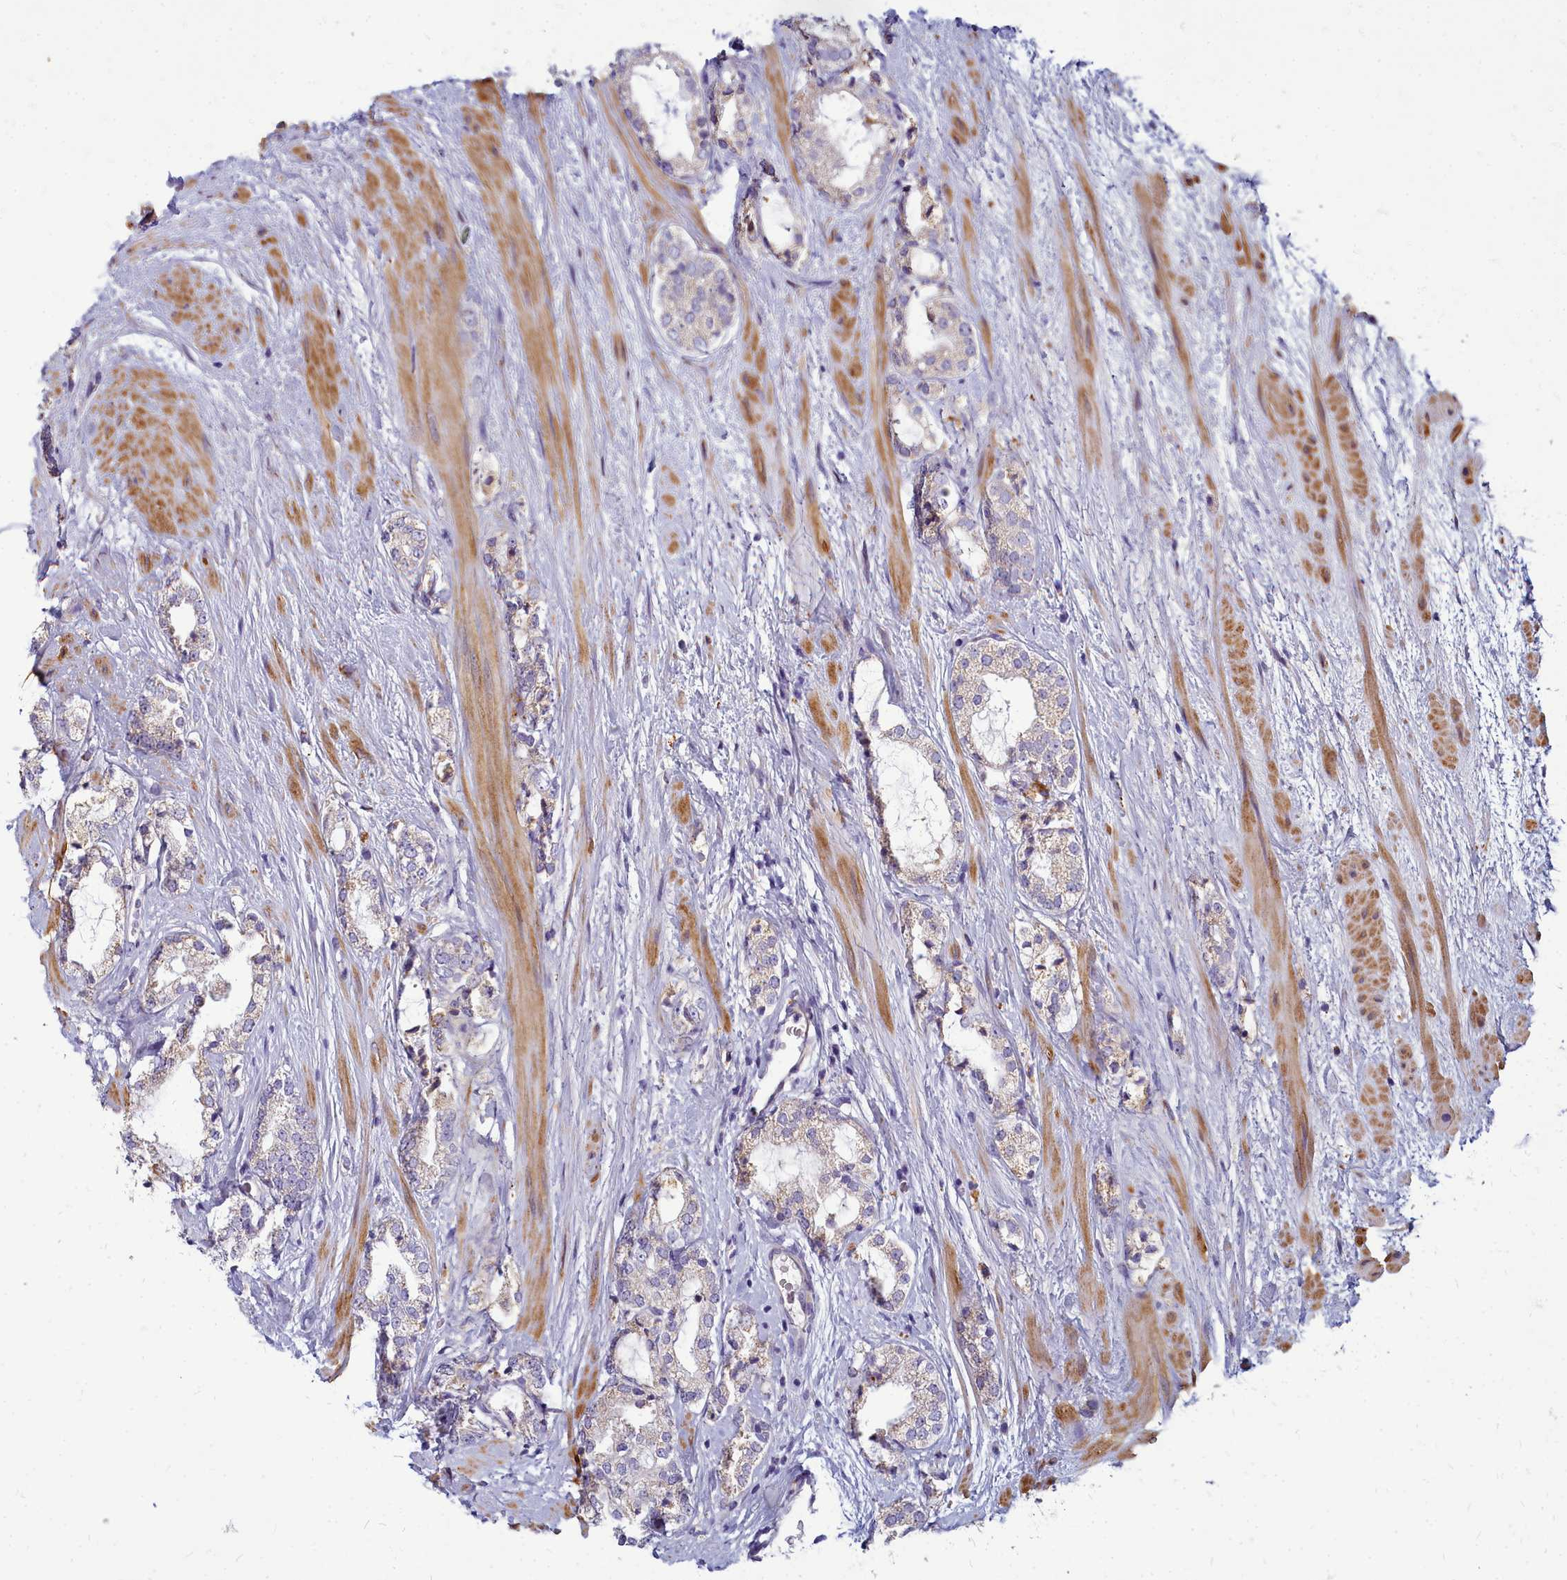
{"staining": {"intensity": "weak", "quantity": "<25%", "location": "cytoplasmic/membranous"}, "tissue": "prostate cancer", "cell_type": "Tumor cells", "image_type": "cancer", "snomed": [{"axis": "morphology", "description": "Adenocarcinoma, High grade"}, {"axis": "topography", "description": "Prostate"}], "caption": "DAB immunohistochemical staining of prostate adenocarcinoma (high-grade) exhibits no significant positivity in tumor cells.", "gene": "SMPD4", "patient": {"sex": "male", "age": 64}}